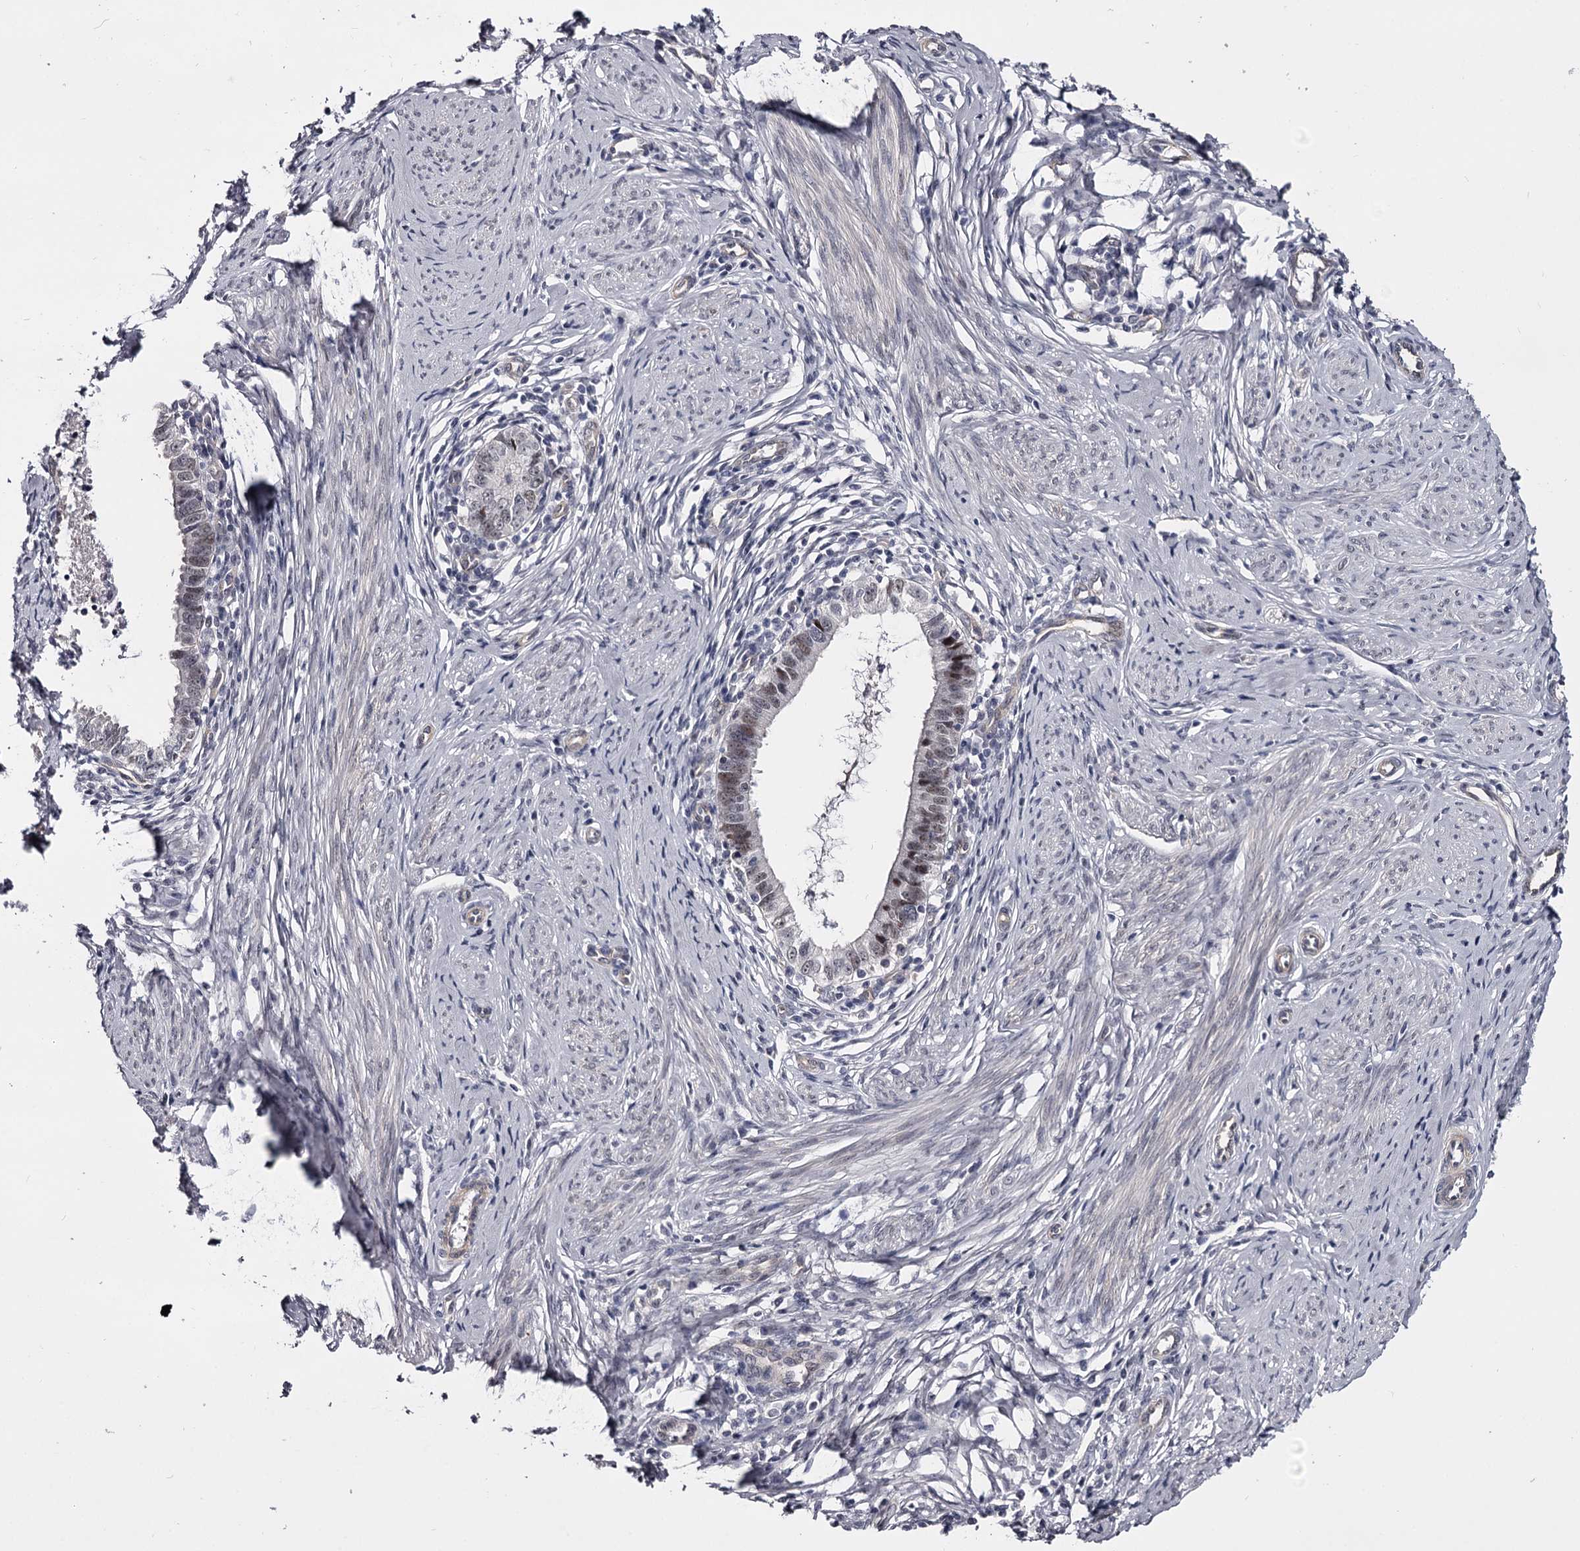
{"staining": {"intensity": "weak", "quantity": "<25%", "location": "nuclear"}, "tissue": "cervical cancer", "cell_type": "Tumor cells", "image_type": "cancer", "snomed": [{"axis": "morphology", "description": "Adenocarcinoma, NOS"}, {"axis": "topography", "description": "Cervix"}], "caption": "Cervical adenocarcinoma stained for a protein using immunohistochemistry (IHC) reveals no positivity tumor cells.", "gene": "OVOL2", "patient": {"sex": "female", "age": 36}}